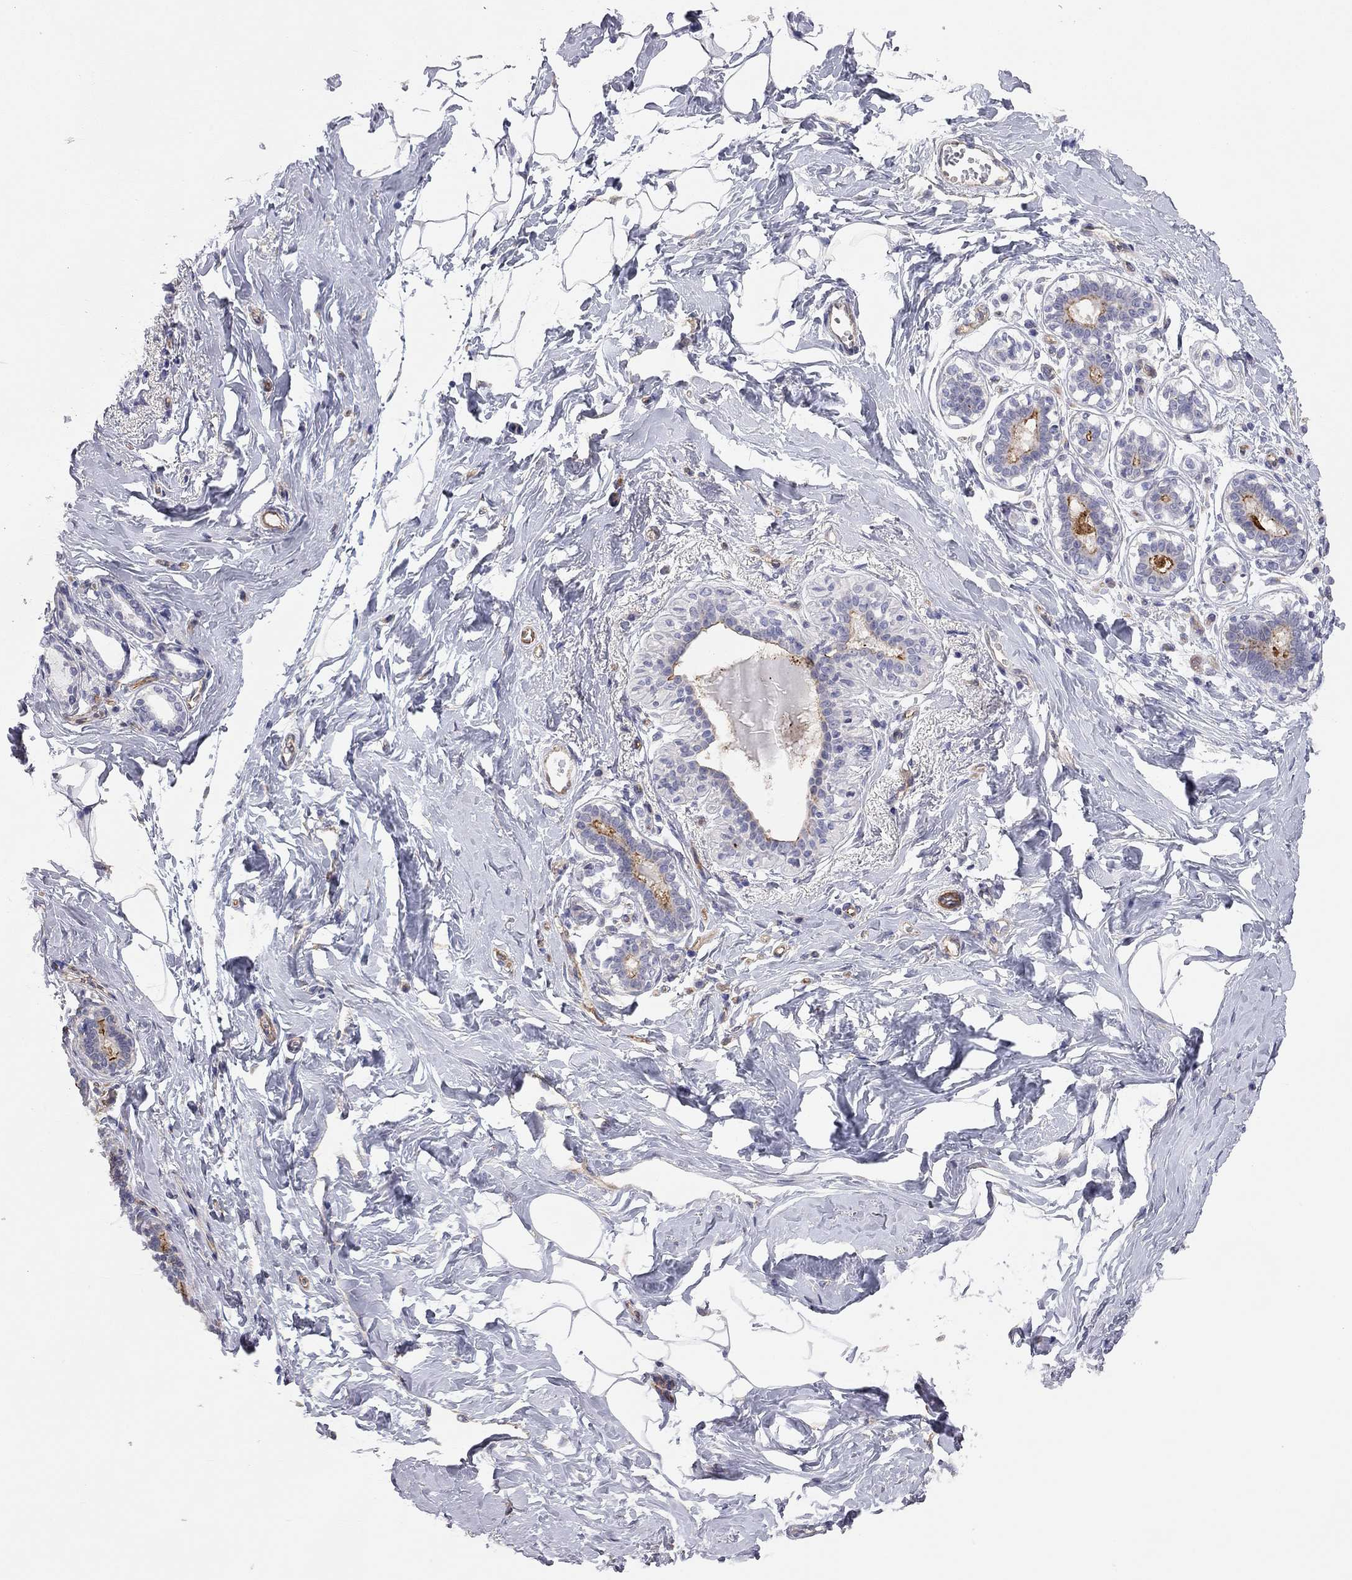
{"staining": {"intensity": "negative", "quantity": "none", "location": "none"}, "tissue": "breast", "cell_type": "Adipocytes", "image_type": "normal", "snomed": [{"axis": "morphology", "description": "Normal tissue, NOS"}, {"axis": "morphology", "description": "Lobular carcinoma, in situ"}, {"axis": "topography", "description": "Breast"}], "caption": "IHC histopathology image of unremarkable breast stained for a protein (brown), which reveals no staining in adipocytes.", "gene": "GPRC5B", "patient": {"sex": "female", "age": 35}}